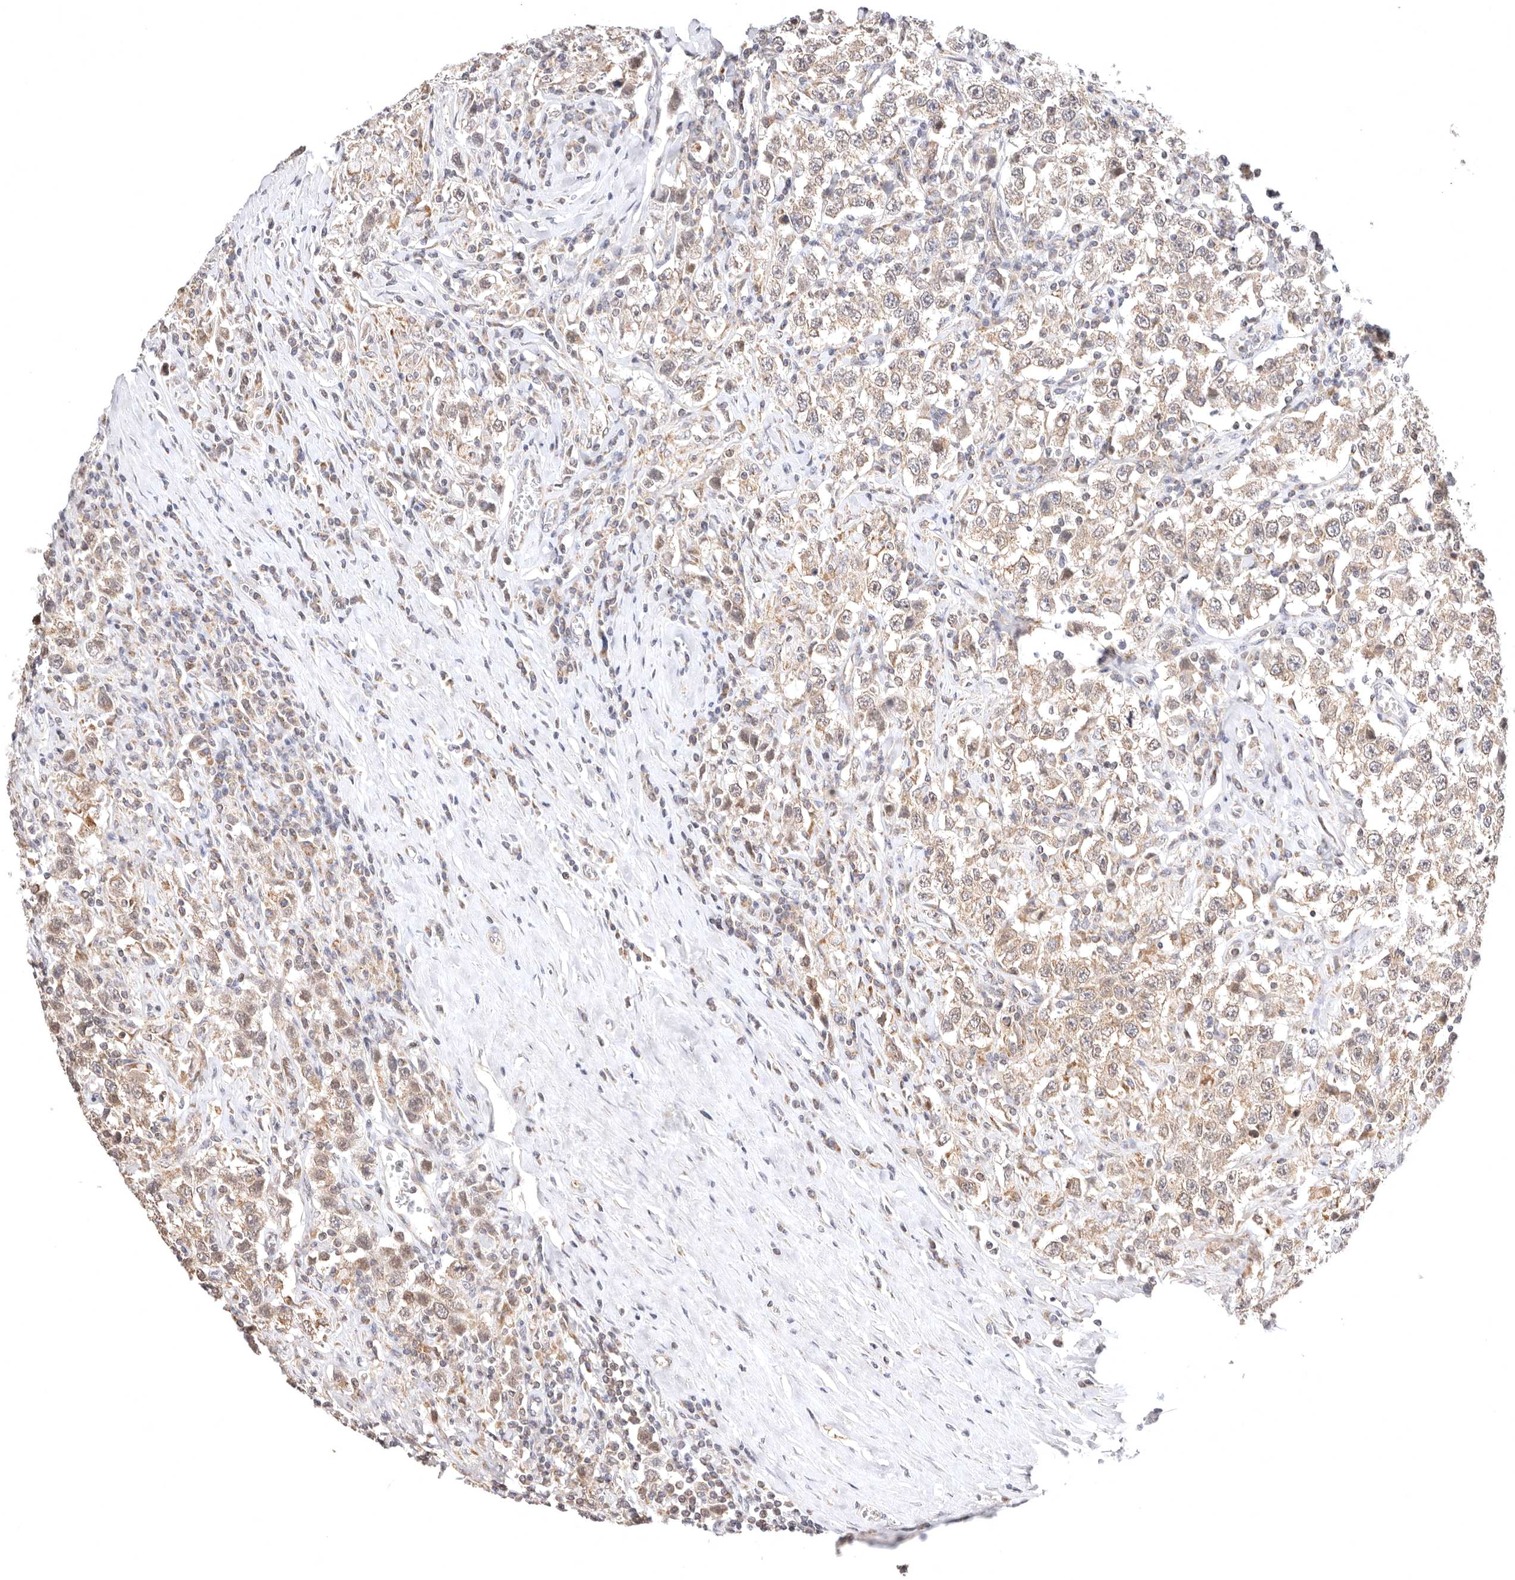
{"staining": {"intensity": "moderate", "quantity": ">75%", "location": "cytoplasmic/membranous"}, "tissue": "testis cancer", "cell_type": "Tumor cells", "image_type": "cancer", "snomed": [{"axis": "morphology", "description": "Seminoma, NOS"}, {"axis": "topography", "description": "Testis"}], "caption": "Immunohistochemistry image of neoplastic tissue: human testis cancer (seminoma) stained using immunohistochemistry shows medium levels of moderate protein expression localized specifically in the cytoplasmic/membranous of tumor cells, appearing as a cytoplasmic/membranous brown color.", "gene": "KCMF1", "patient": {"sex": "male", "age": 41}}